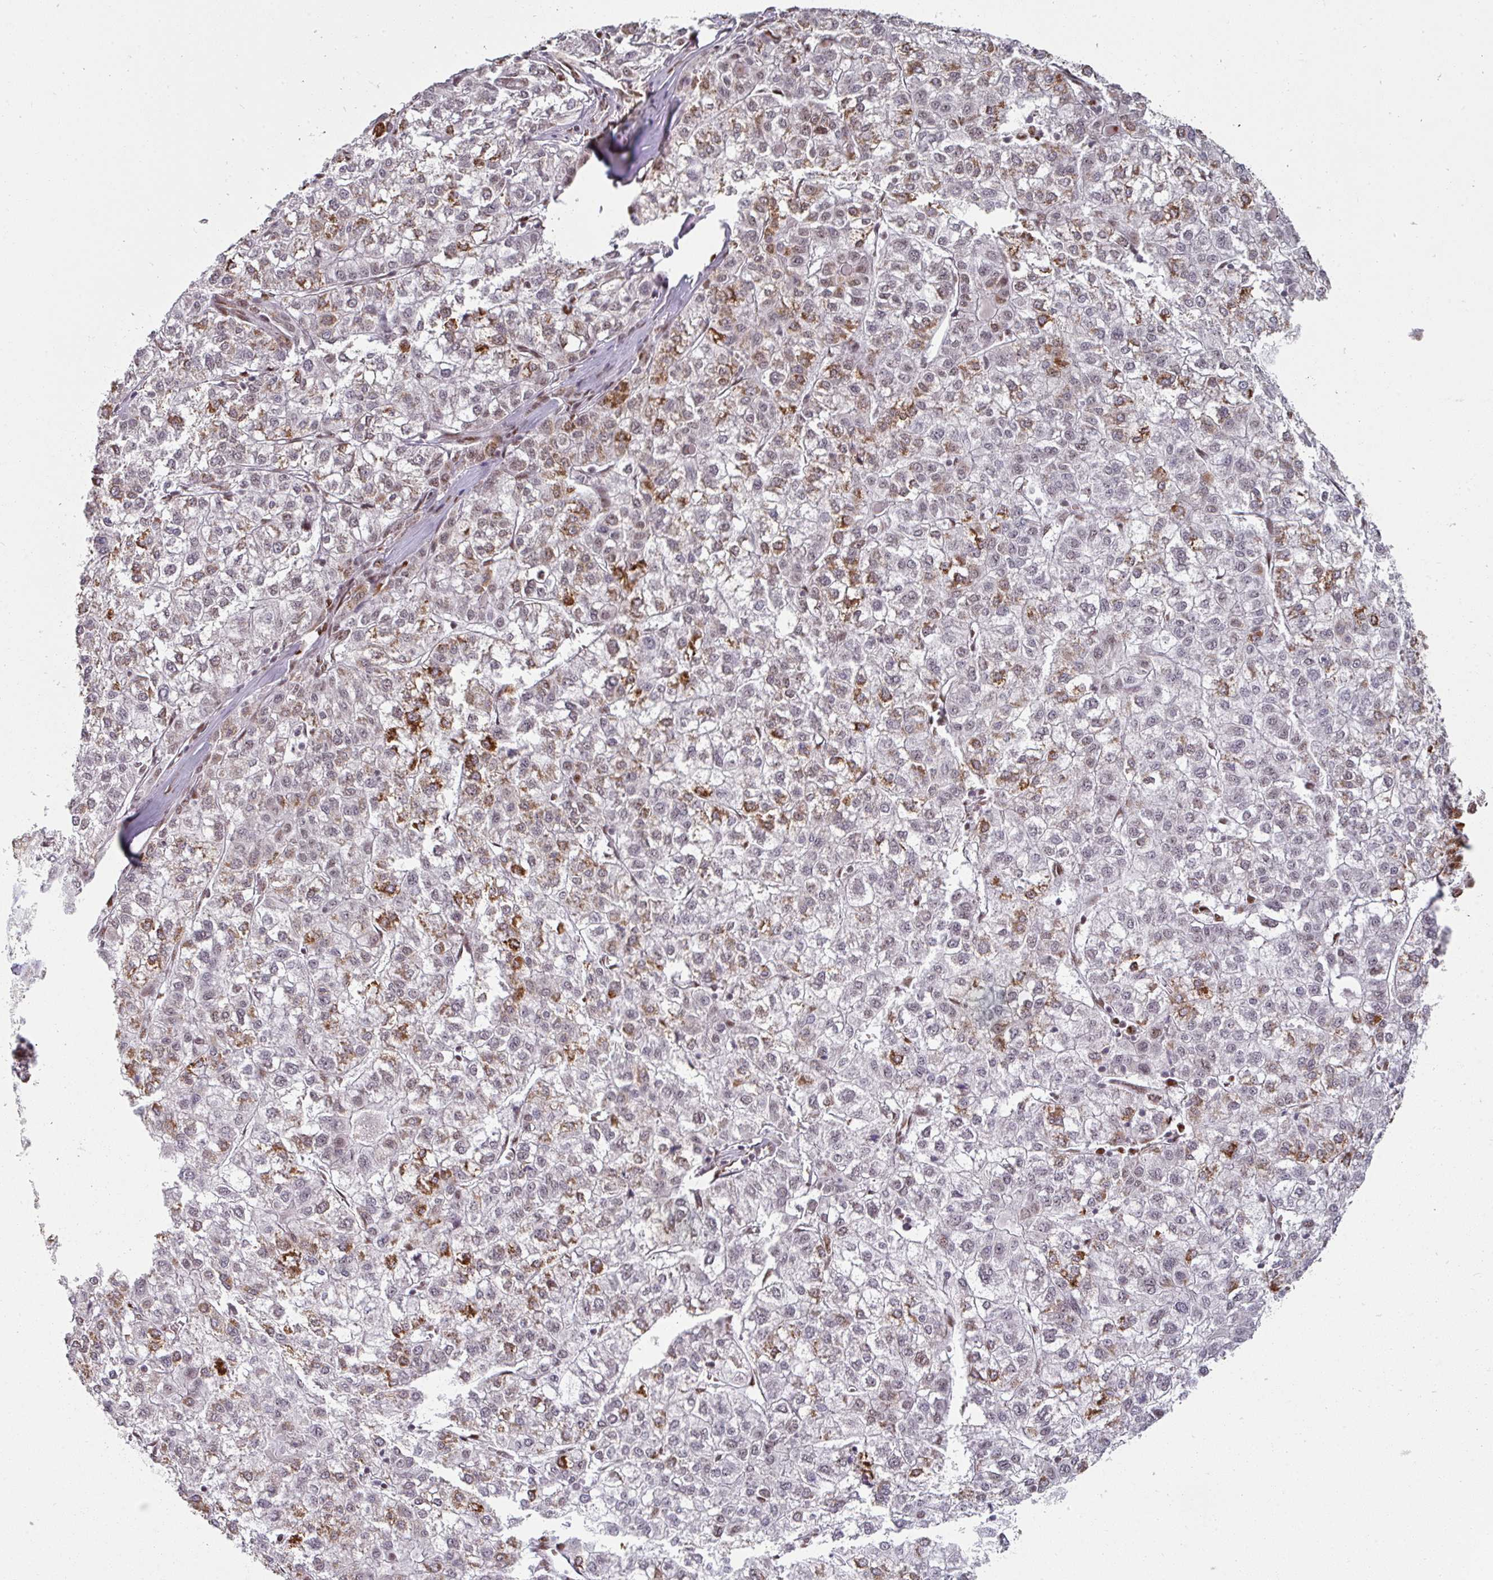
{"staining": {"intensity": "moderate", "quantity": "25%-75%", "location": "cytoplasmic/membranous,nuclear"}, "tissue": "liver cancer", "cell_type": "Tumor cells", "image_type": "cancer", "snomed": [{"axis": "morphology", "description": "Carcinoma, Hepatocellular, NOS"}, {"axis": "topography", "description": "Liver"}], "caption": "There is medium levels of moderate cytoplasmic/membranous and nuclear expression in tumor cells of hepatocellular carcinoma (liver), as demonstrated by immunohistochemical staining (brown color).", "gene": "RAD50", "patient": {"sex": "female", "age": 43}}